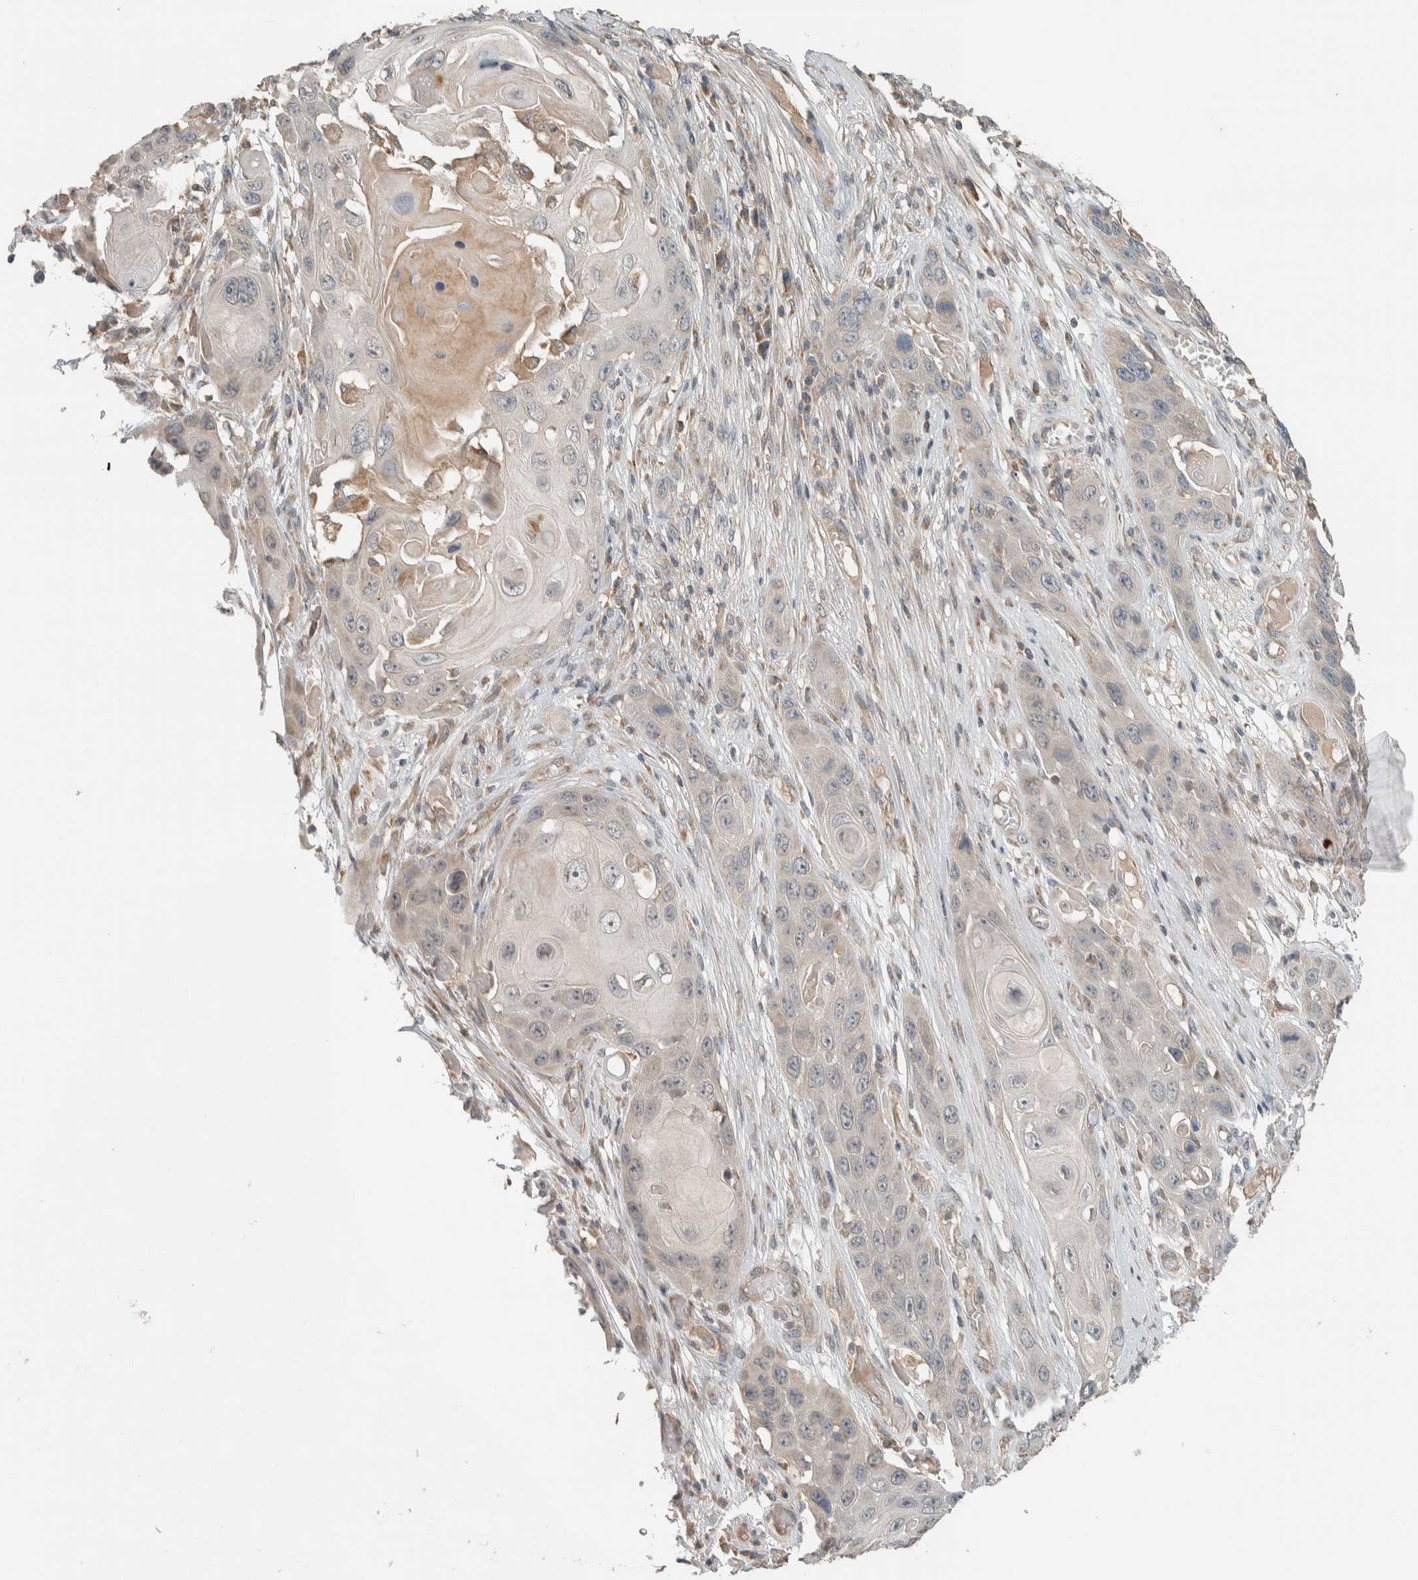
{"staining": {"intensity": "negative", "quantity": "none", "location": "none"}, "tissue": "skin cancer", "cell_type": "Tumor cells", "image_type": "cancer", "snomed": [{"axis": "morphology", "description": "Squamous cell carcinoma, NOS"}, {"axis": "topography", "description": "Skin"}], "caption": "Immunohistochemical staining of human skin cancer (squamous cell carcinoma) displays no significant positivity in tumor cells.", "gene": "NBR1", "patient": {"sex": "male", "age": 55}}